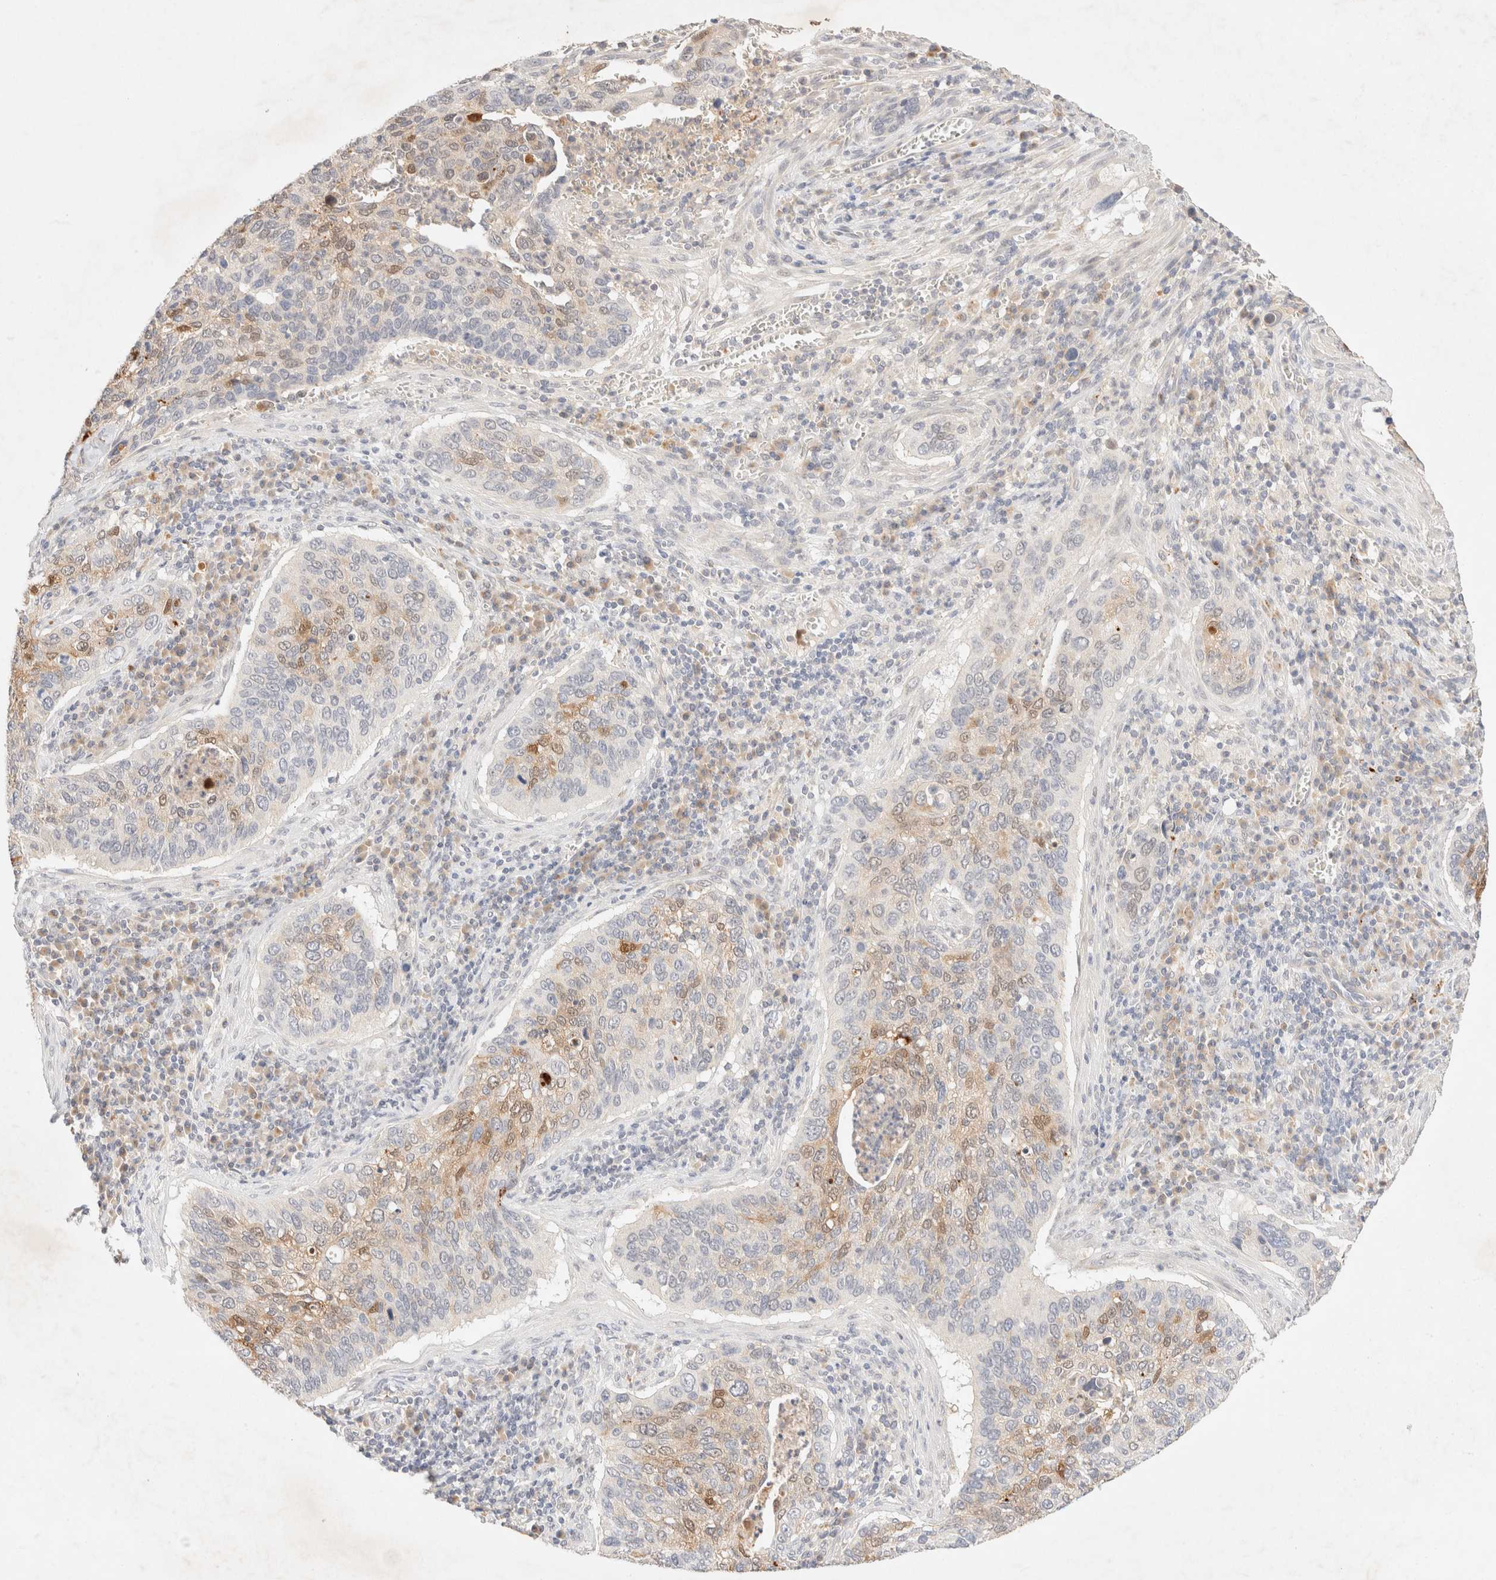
{"staining": {"intensity": "weak", "quantity": "25%-75%", "location": "cytoplasmic/membranous"}, "tissue": "cervical cancer", "cell_type": "Tumor cells", "image_type": "cancer", "snomed": [{"axis": "morphology", "description": "Squamous cell carcinoma, NOS"}, {"axis": "topography", "description": "Cervix"}], "caption": "About 25%-75% of tumor cells in cervical squamous cell carcinoma demonstrate weak cytoplasmic/membranous protein staining as visualized by brown immunohistochemical staining.", "gene": "SNTB1", "patient": {"sex": "female", "age": 53}}